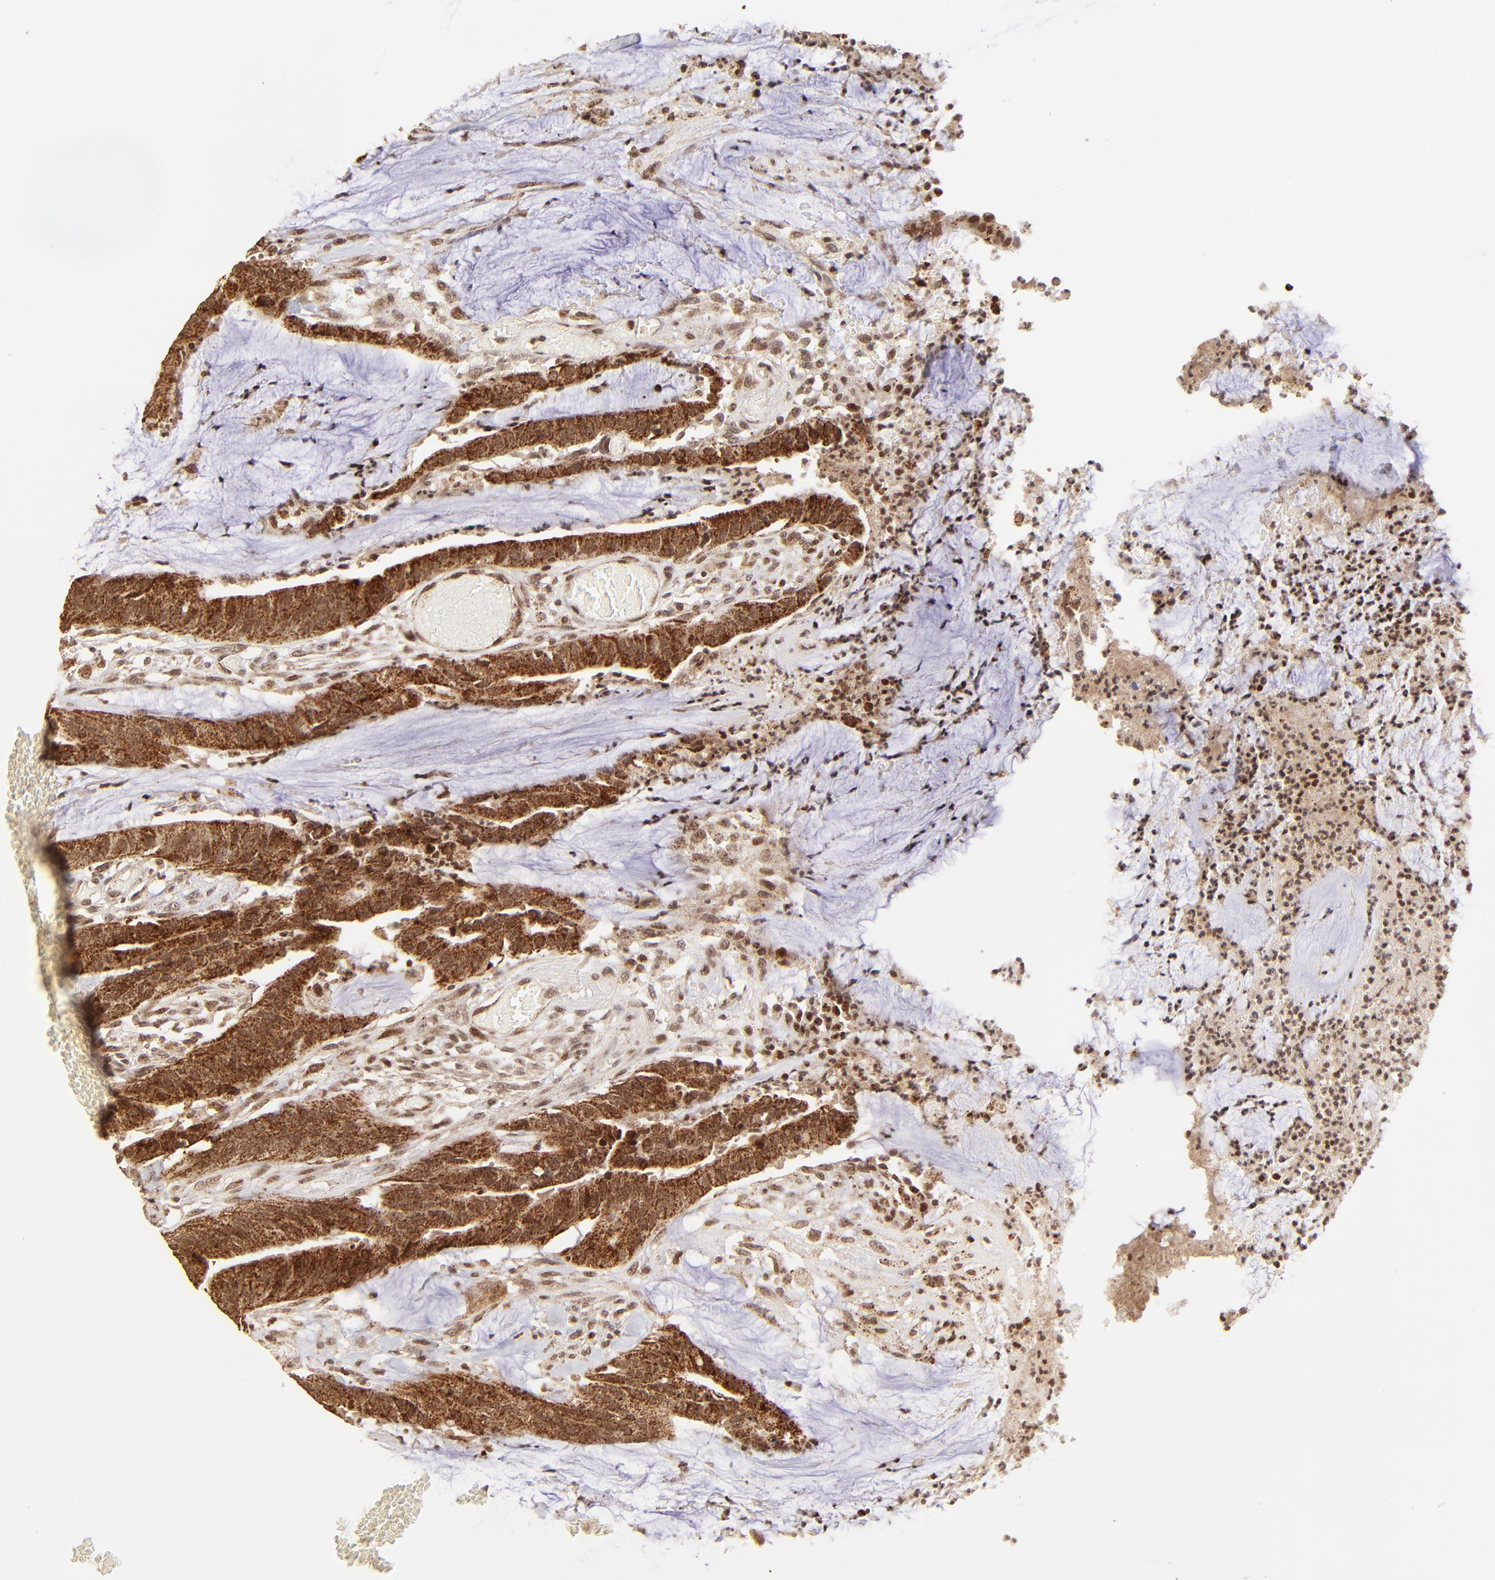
{"staining": {"intensity": "strong", "quantity": ">75%", "location": "cytoplasmic/membranous,nuclear"}, "tissue": "colorectal cancer", "cell_type": "Tumor cells", "image_type": "cancer", "snomed": [{"axis": "morphology", "description": "Adenocarcinoma, NOS"}, {"axis": "topography", "description": "Rectum"}], "caption": "Immunohistochemistry (IHC) (DAB) staining of human adenocarcinoma (colorectal) reveals strong cytoplasmic/membranous and nuclear protein positivity in approximately >75% of tumor cells.", "gene": "MED15", "patient": {"sex": "female", "age": 66}}